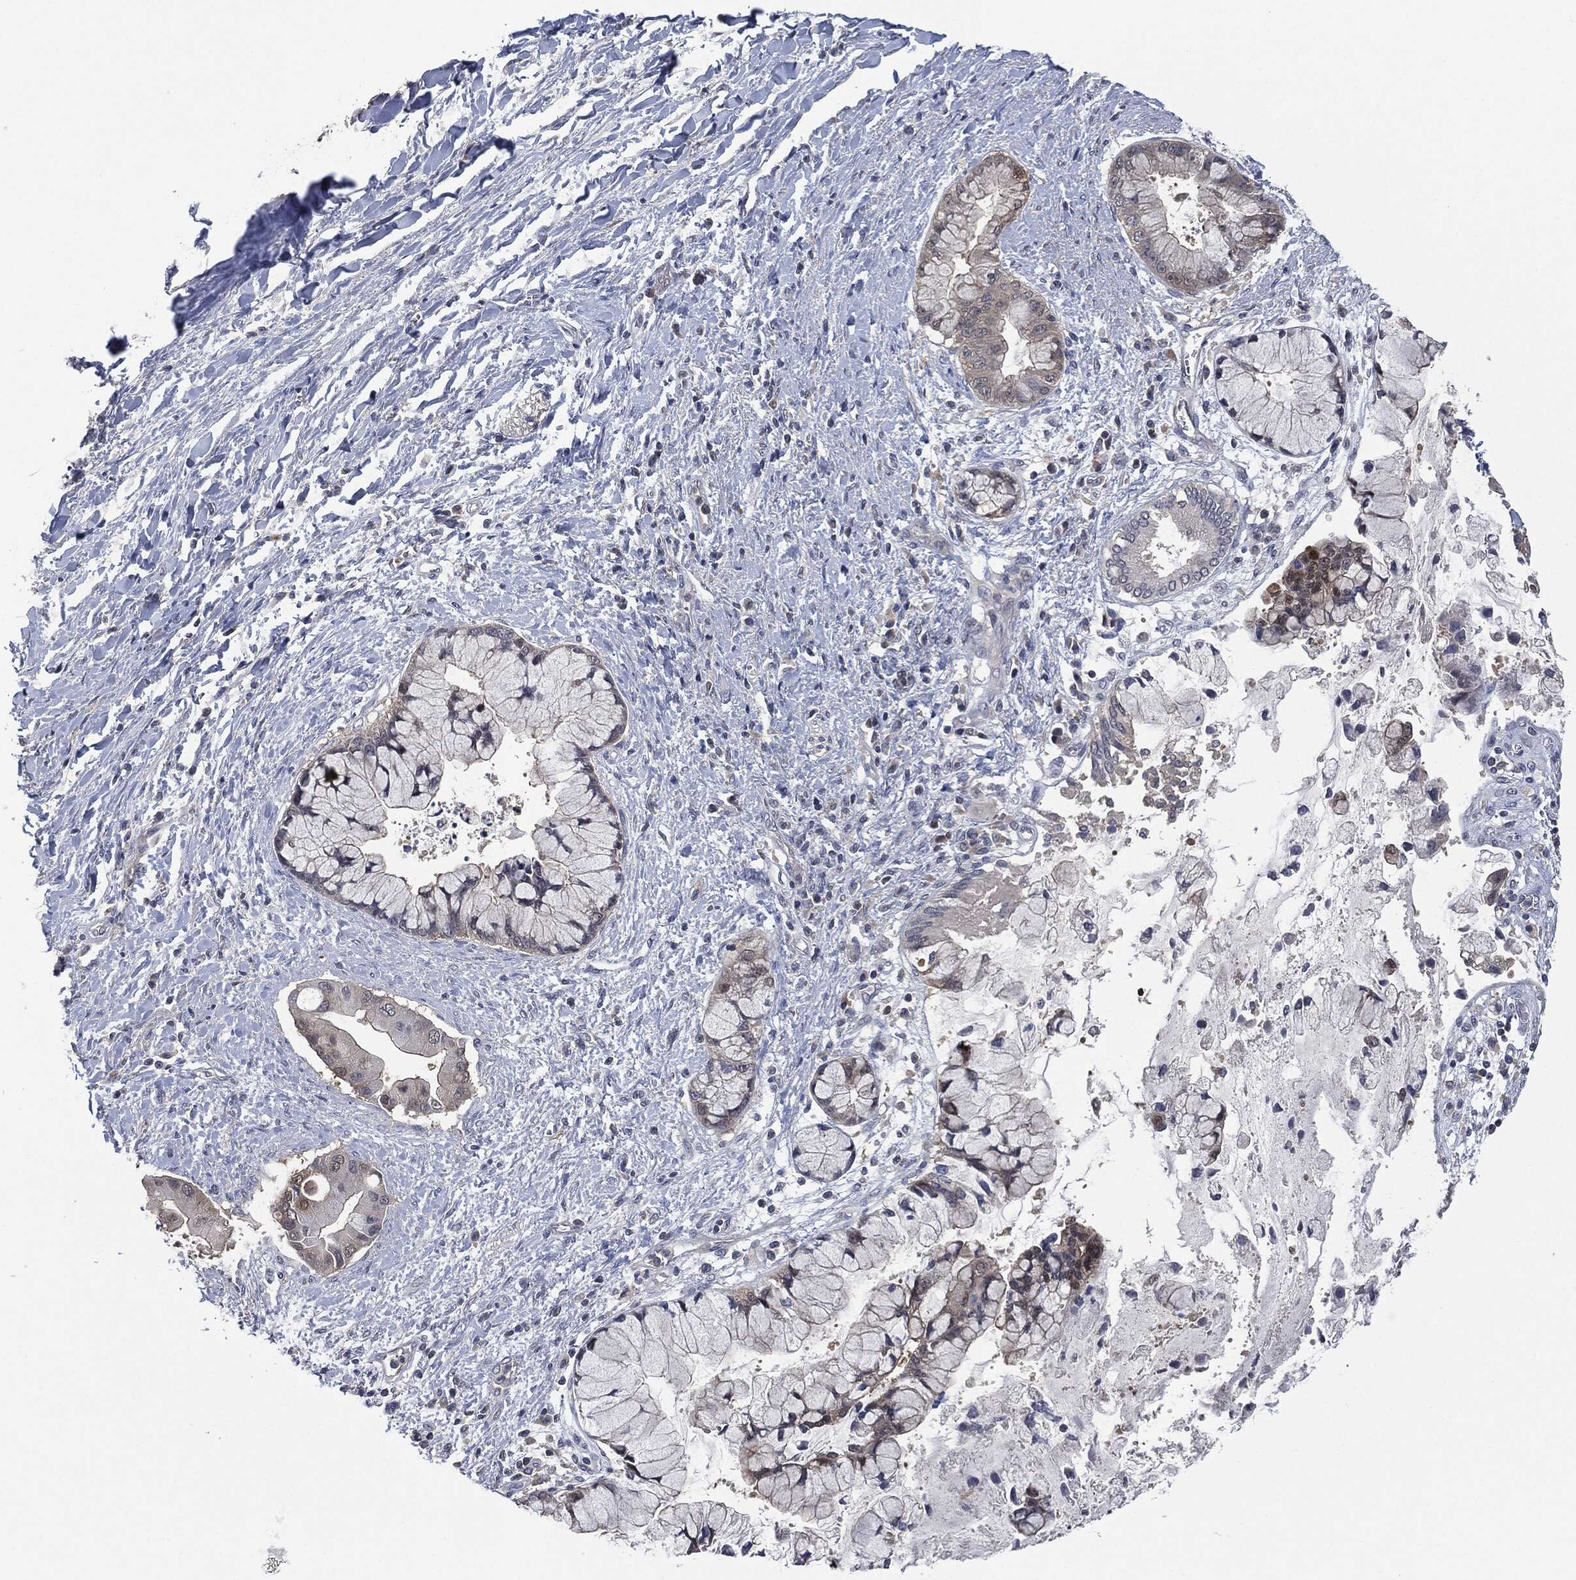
{"staining": {"intensity": "negative", "quantity": "none", "location": "none"}, "tissue": "liver cancer", "cell_type": "Tumor cells", "image_type": "cancer", "snomed": [{"axis": "morphology", "description": "Normal tissue, NOS"}, {"axis": "morphology", "description": "Cholangiocarcinoma"}, {"axis": "topography", "description": "Liver"}, {"axis": "topography", "description": "Peripheral nerve tissue"}], "caption": "Immunohistochemistry (IHC) image of human liver cancer stained for a protein (brown), which shows no expression in tumor cells.", "gene": "IL1RN", "patient": {"sex": "male", "age": 50}}